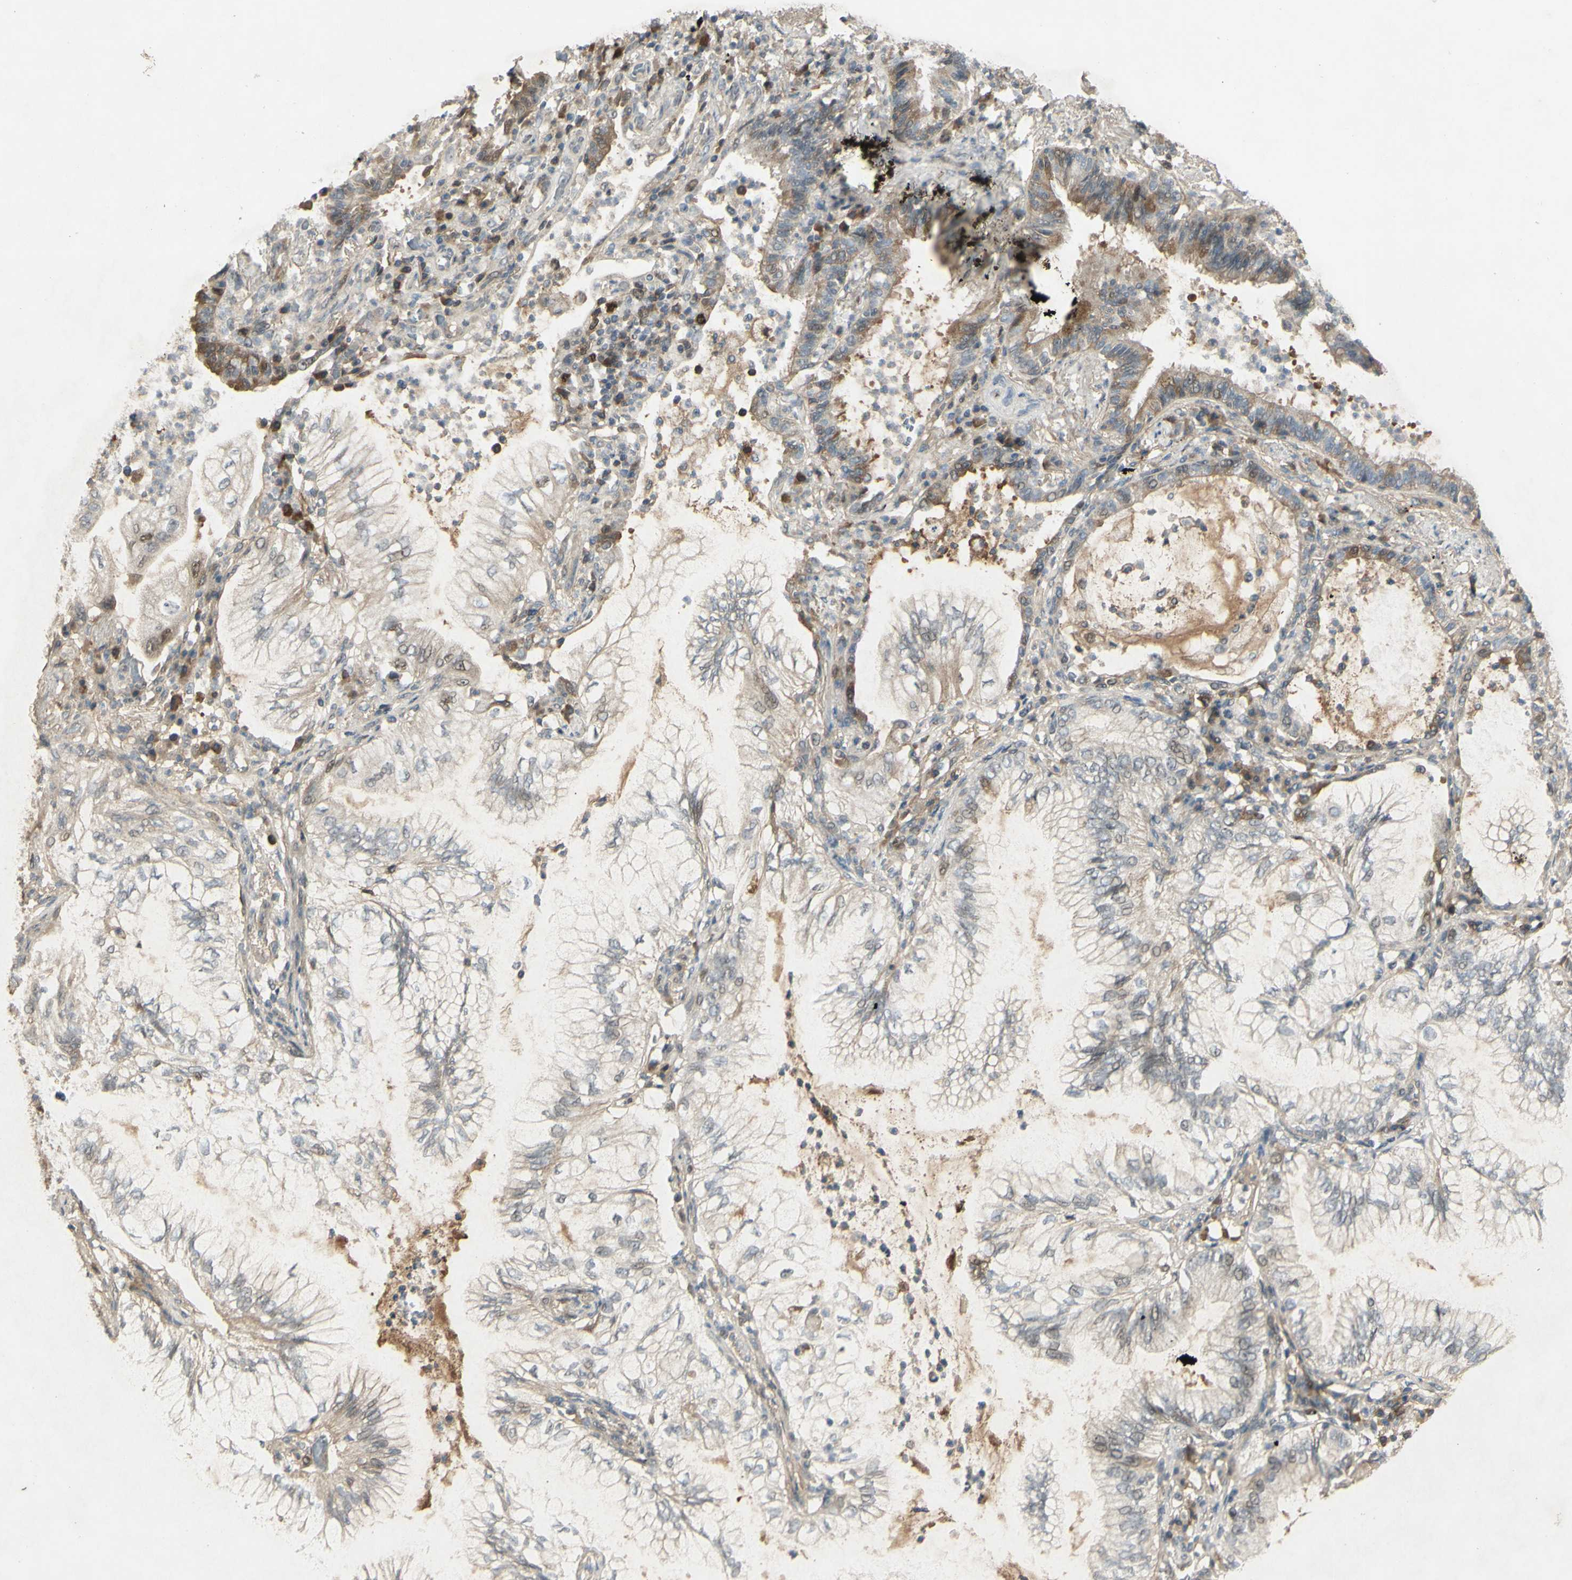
{"staining": {"intensity": "negative", "quantity": "none", "location": "none"}, "tissue": "lung cancer", "cell_type": "Tumor cells", "image_type": "cancer", "snomed": [{"axis": "morphology", "description": "Normal tissue, NOS"}, {"axis": "morphology", "description": "Adenocarcinoma, NOS"}, {"axis": "topography", "description": "Bronchus"}, {"axis": "topography", "description": "Lung"}], "caption": "A histopathology image of adenocarcinoma (lung) stained for a protein demonstrates no brown staining in tumor cells.", "gene": "RAD18", "patient": {"sex": "female", "age": 70}}